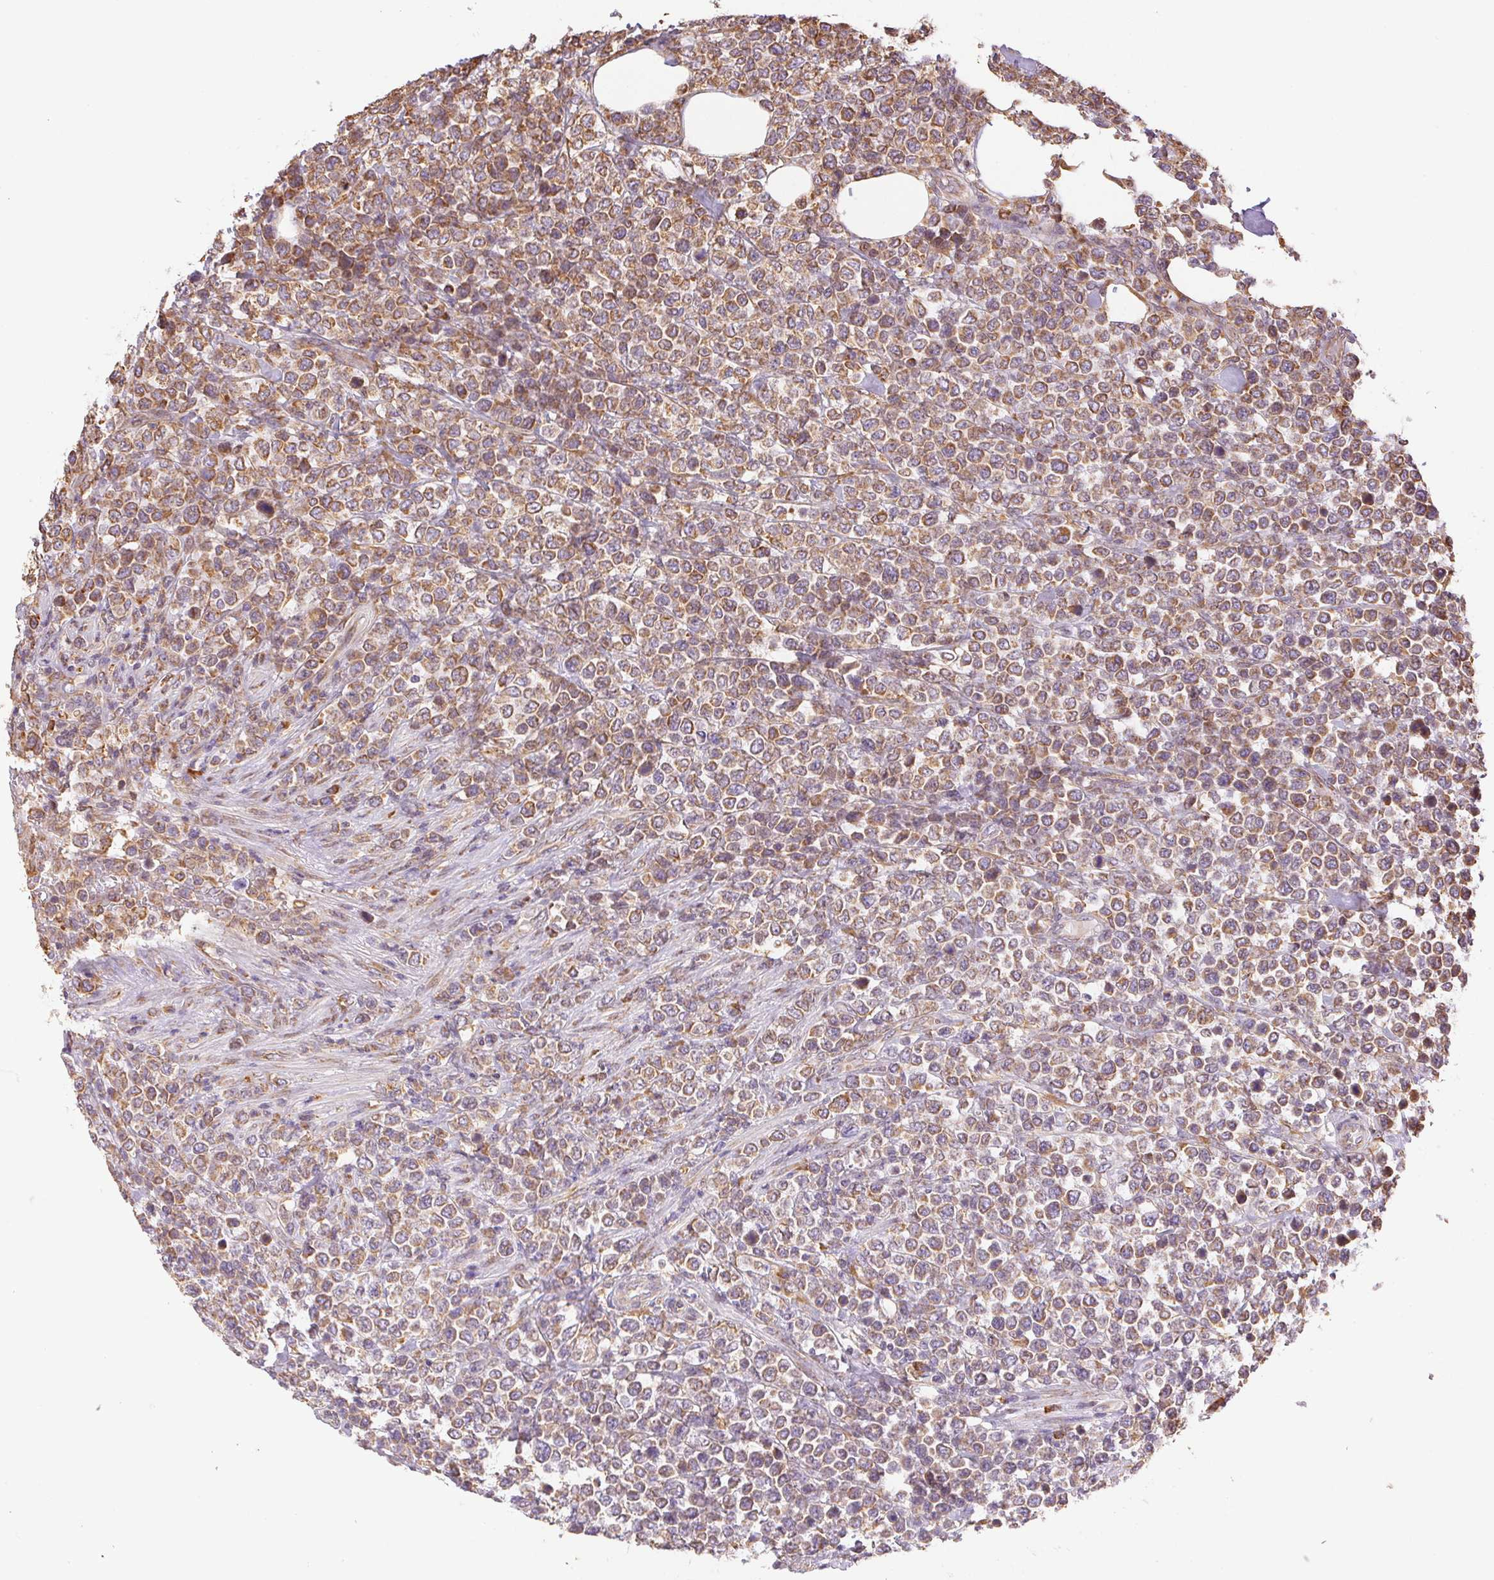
{"staining": {"intensity": "moderate", "quantity": ">75%", "location": "cytoplasmic/membranous"}, "tissue": "lymphoma", "cell_type": "Tumor cells", "image_type": "cancer", "snomed": [{"axis": "morphology", "description": "Malignant lymphoma, non-Hodgkin's type, High grade"}, {"axis": "topography", "description": "Soft tissue"}], "caption": "Approximately >75% of tumor cells in lymphoma exhibit moderate cytoplasmic/membranous protein staining as visualized by brown immunohistochemical staining.", "gene": "ENTREP1", "patient": {"sex": "female", "age": 56}}